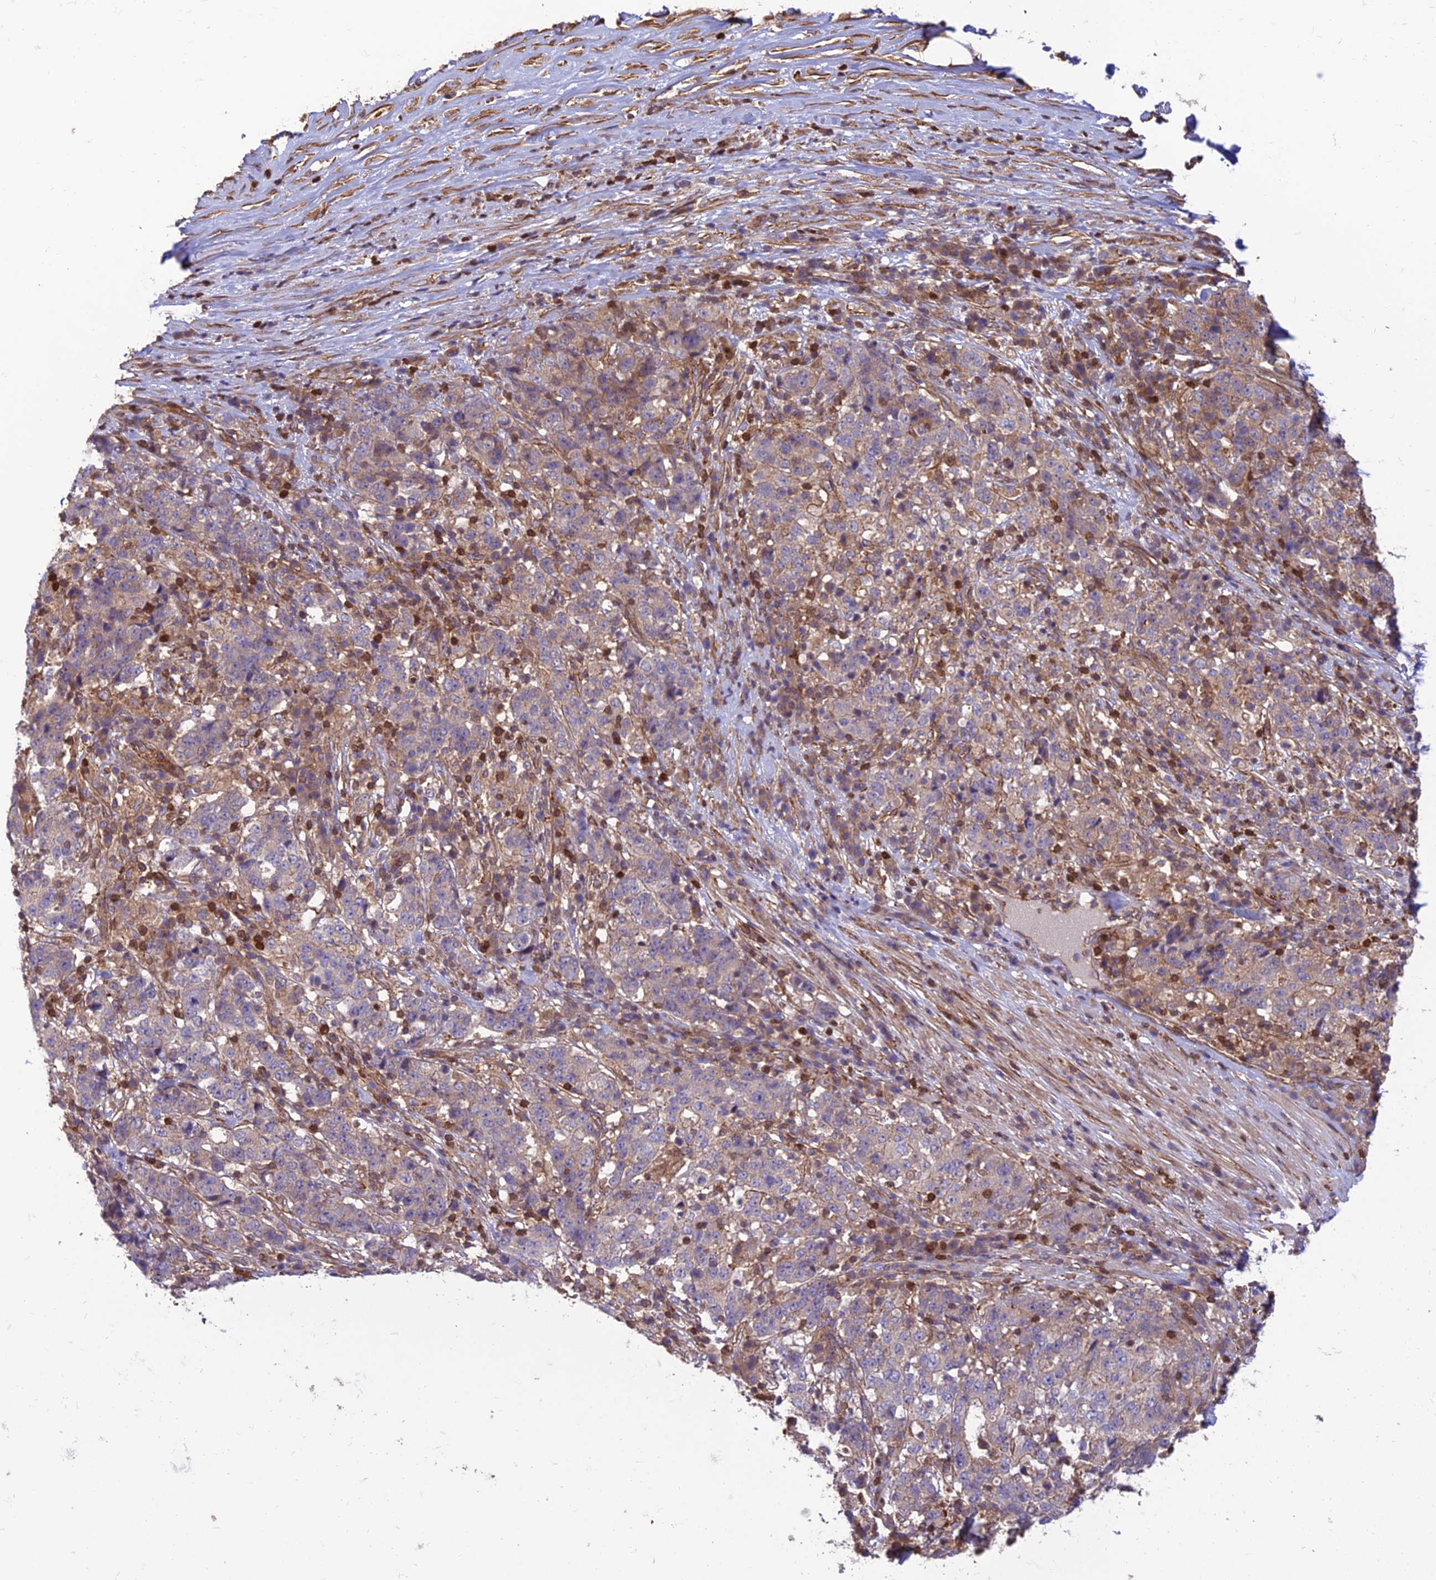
{"staining": {"intensity": "weak", "quantity": "<25%", "location": "cytoplasmic/membranous"}, "tissue": "stomach cancer", "cell_type": "Tumor cells", "image_type": "cancer", "snomed": [{"axis": "morphology", "description": "Adenocarcinoma, NOS"}, {"axis": "topography", "description": "Stomach"}], "caption": "Protein analysis of stomach cancer (adenocarcinoma) reveals no significant expression in tumor cells.", "gene": "HPSE2", "patient": {"sex": "male", "age": 59}}